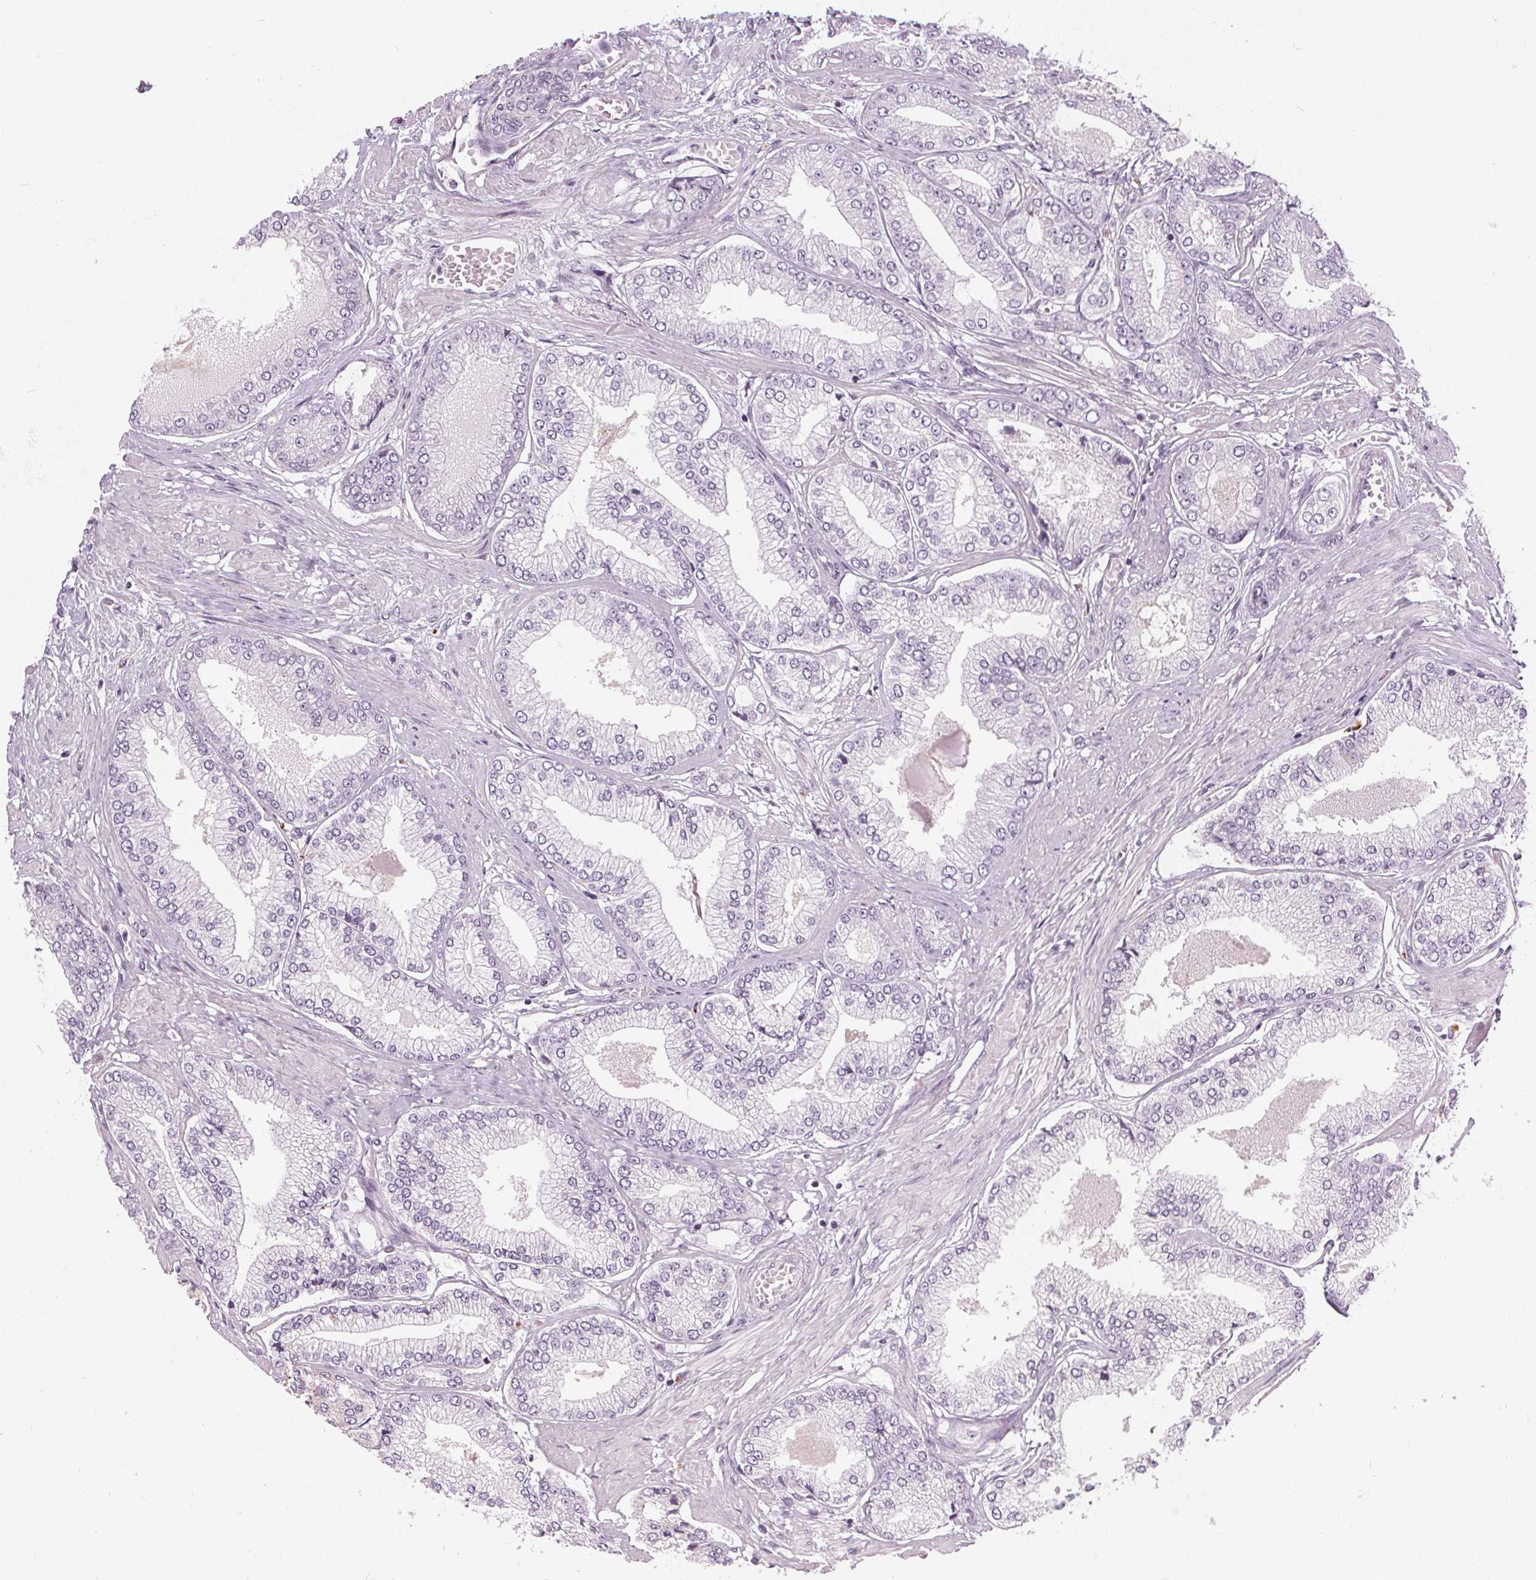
{"staining": {"intensity": "negative", "quantity": "none", "location": "none"}, "tissue": "prostate cancer", "cell_type": "Tumor cells", "image_type": "cancer", "snomed": [{"axis": "morphology", "description": "Adenocarcinoma, Low grade"}, {"axis": "topography", "description": "Prostate"}], "caption": "Immunohistochemical staining of low-grade adenocarcinoma (prostate) reveals no significant staining in tumor cells.", "gene": "HOPX", "patient": {"sex": "male", "age": 55}}